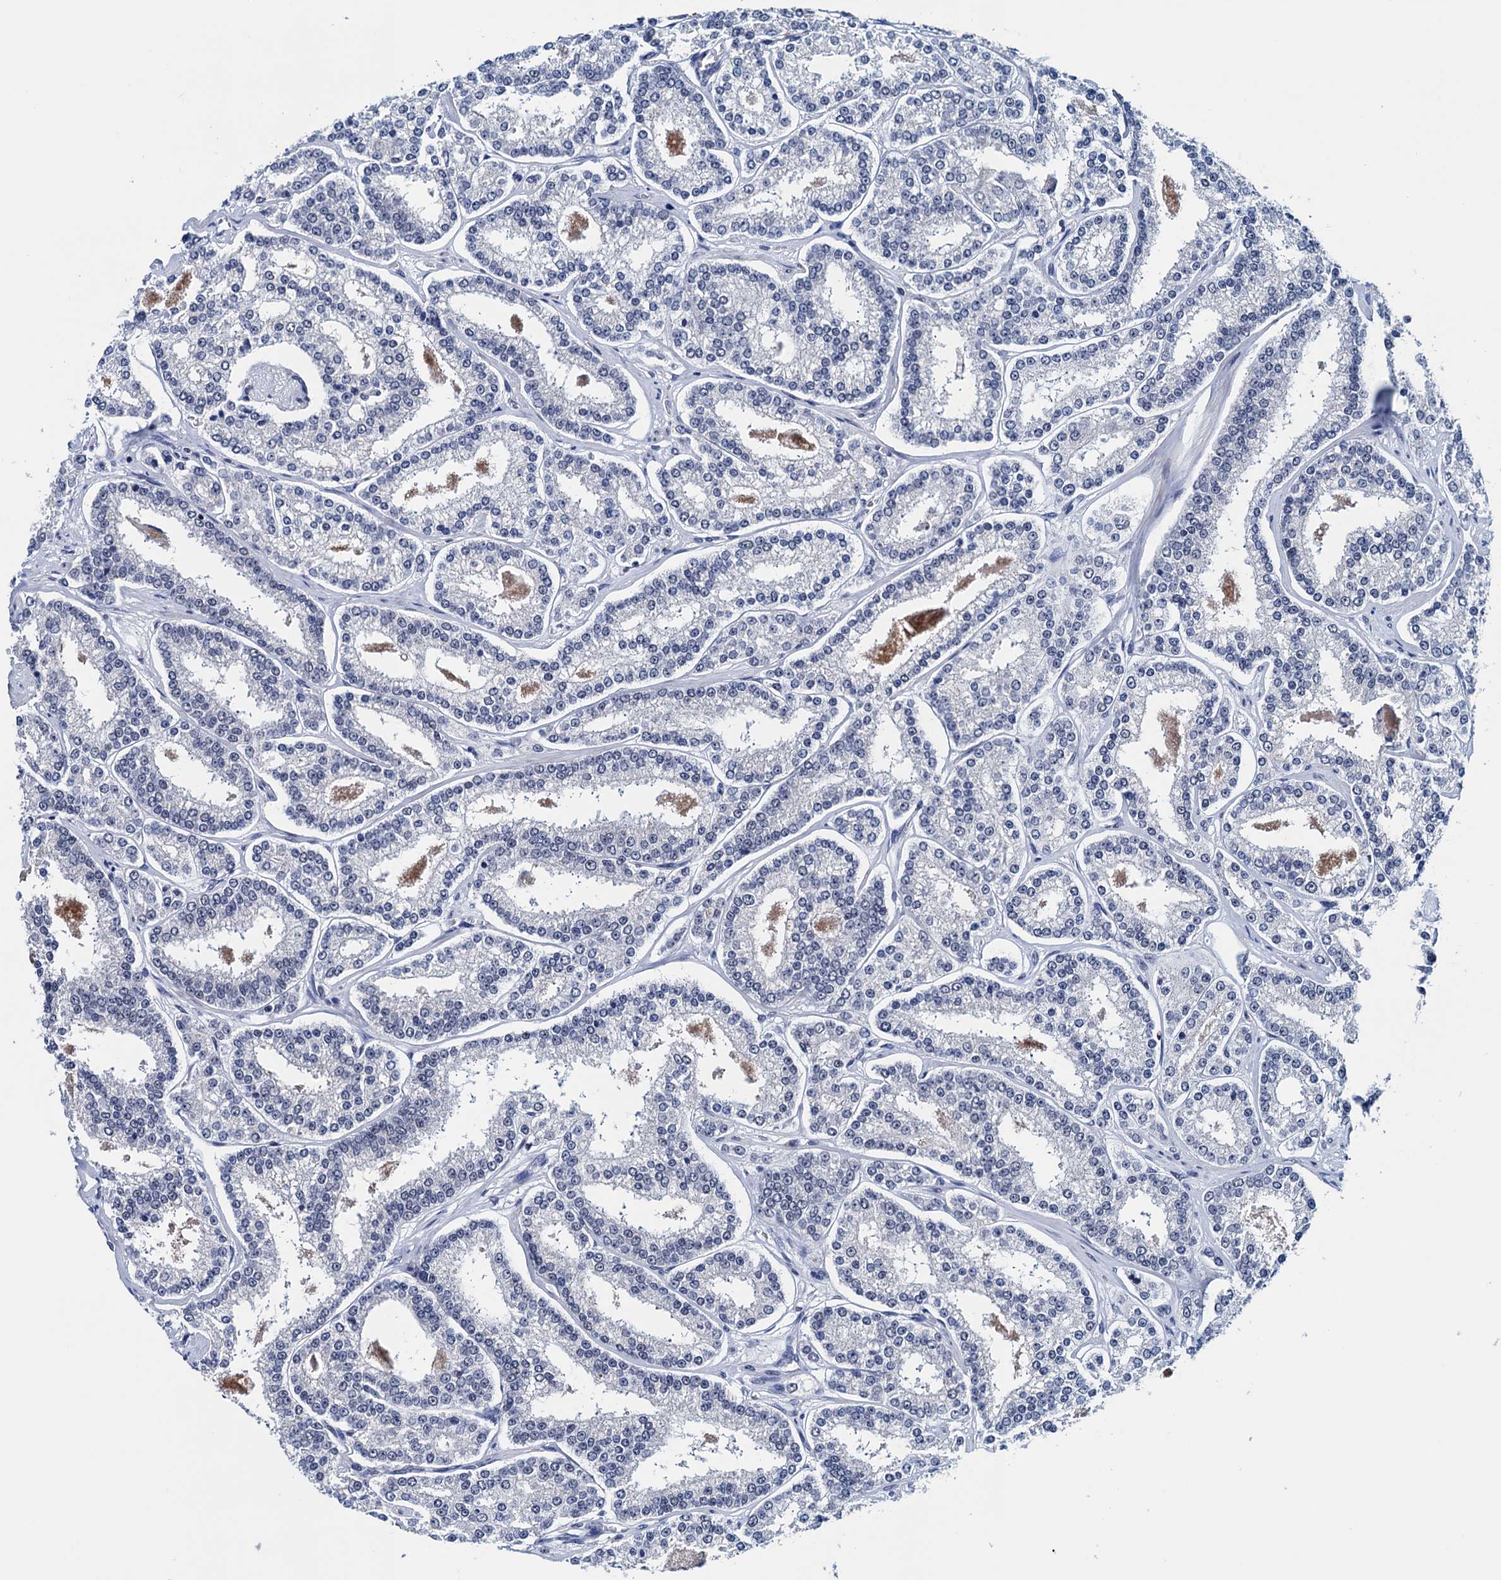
{"staining": {"intensity": "negative", "quantity": "none", "location": "none"}, "tissue": "prostate cancer", "cell_type": "Tumor cells", "image_type": "cancer", "snomed": [{"axis": "morphology", "description": "Normal tissue, NOS"}, {"axis": "morphology", "description": "Adenocarcinoma, High grade"}, {"axis": "topography", "description": "Prostate"}], "caption": "Image shows no protein expression in tumor cells of prostate high-grade adenocarcinoma tissue. Brightfield microscopy of IHC stained with DAB (brown) and hematoxylin (blue), captured at high magnification.", "gene": "FNBP4", "patient": {"sex": "male", "age": 83}}